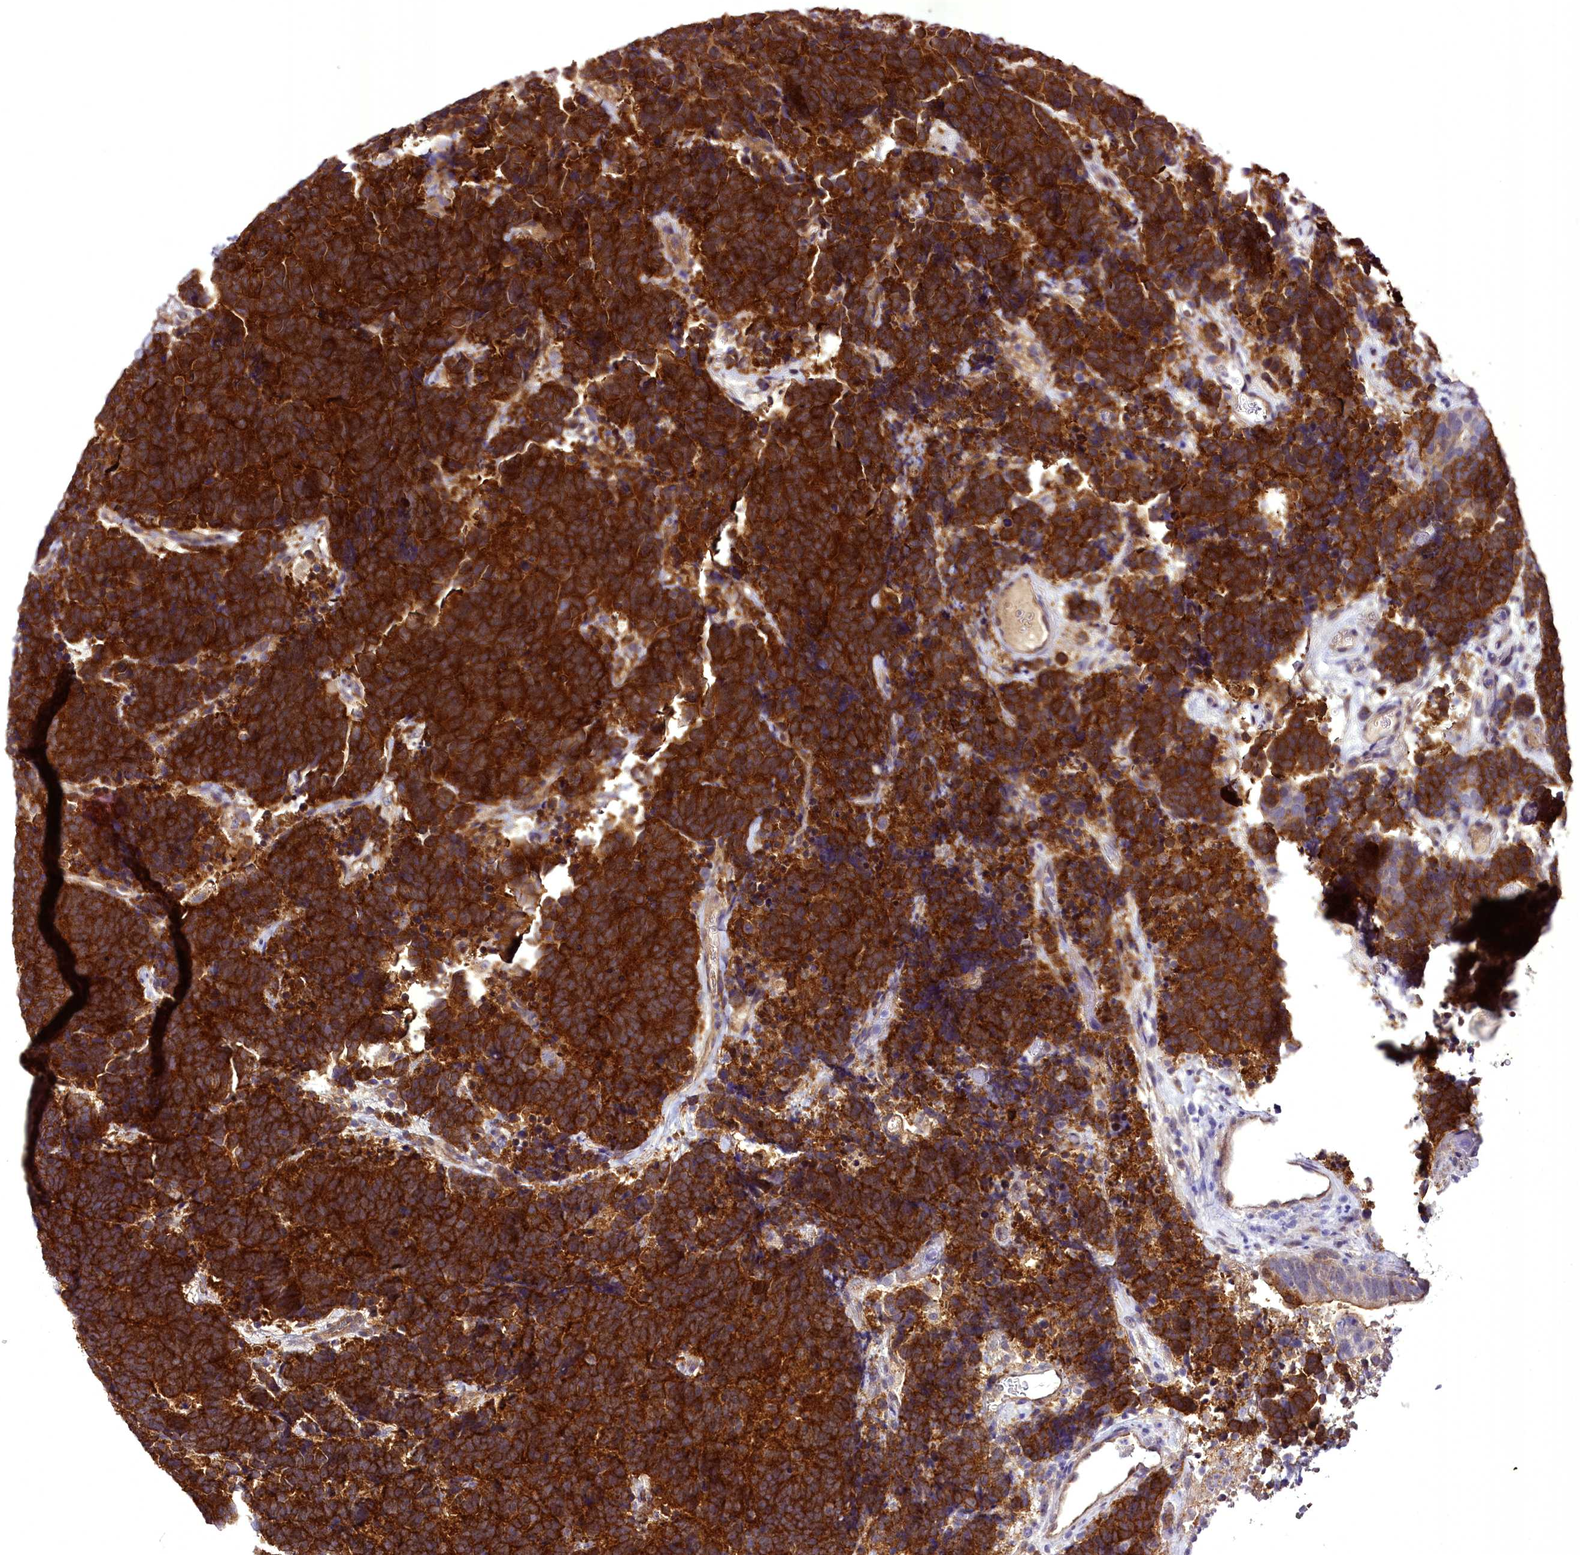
{"staining": {"intensity": "strong", "quantity": ">75%", "location": "cytoplasmic/membranous"}, "tissue": "carcinoid", "cell_type": "Tumor cells", "image_type": "cancer", "snomed": [{"axis": "morphology", "description": "Carcinoma, NOS"}, {"axis": "morphology", "description": "Carcinoid, malignant, NOS"}, {"axis": "topography", "description": "Urinary bladder"}], "caption": "The image demonstrates staining of carcinoma, revealing strong cytoplasmic/membranous protein staining (brown color) within tumor cells. The protein is shown in brown color, while the nuclei are stained blue.", "gene": "STXBP1", "patient": {"sex": "male", "age": 57}}